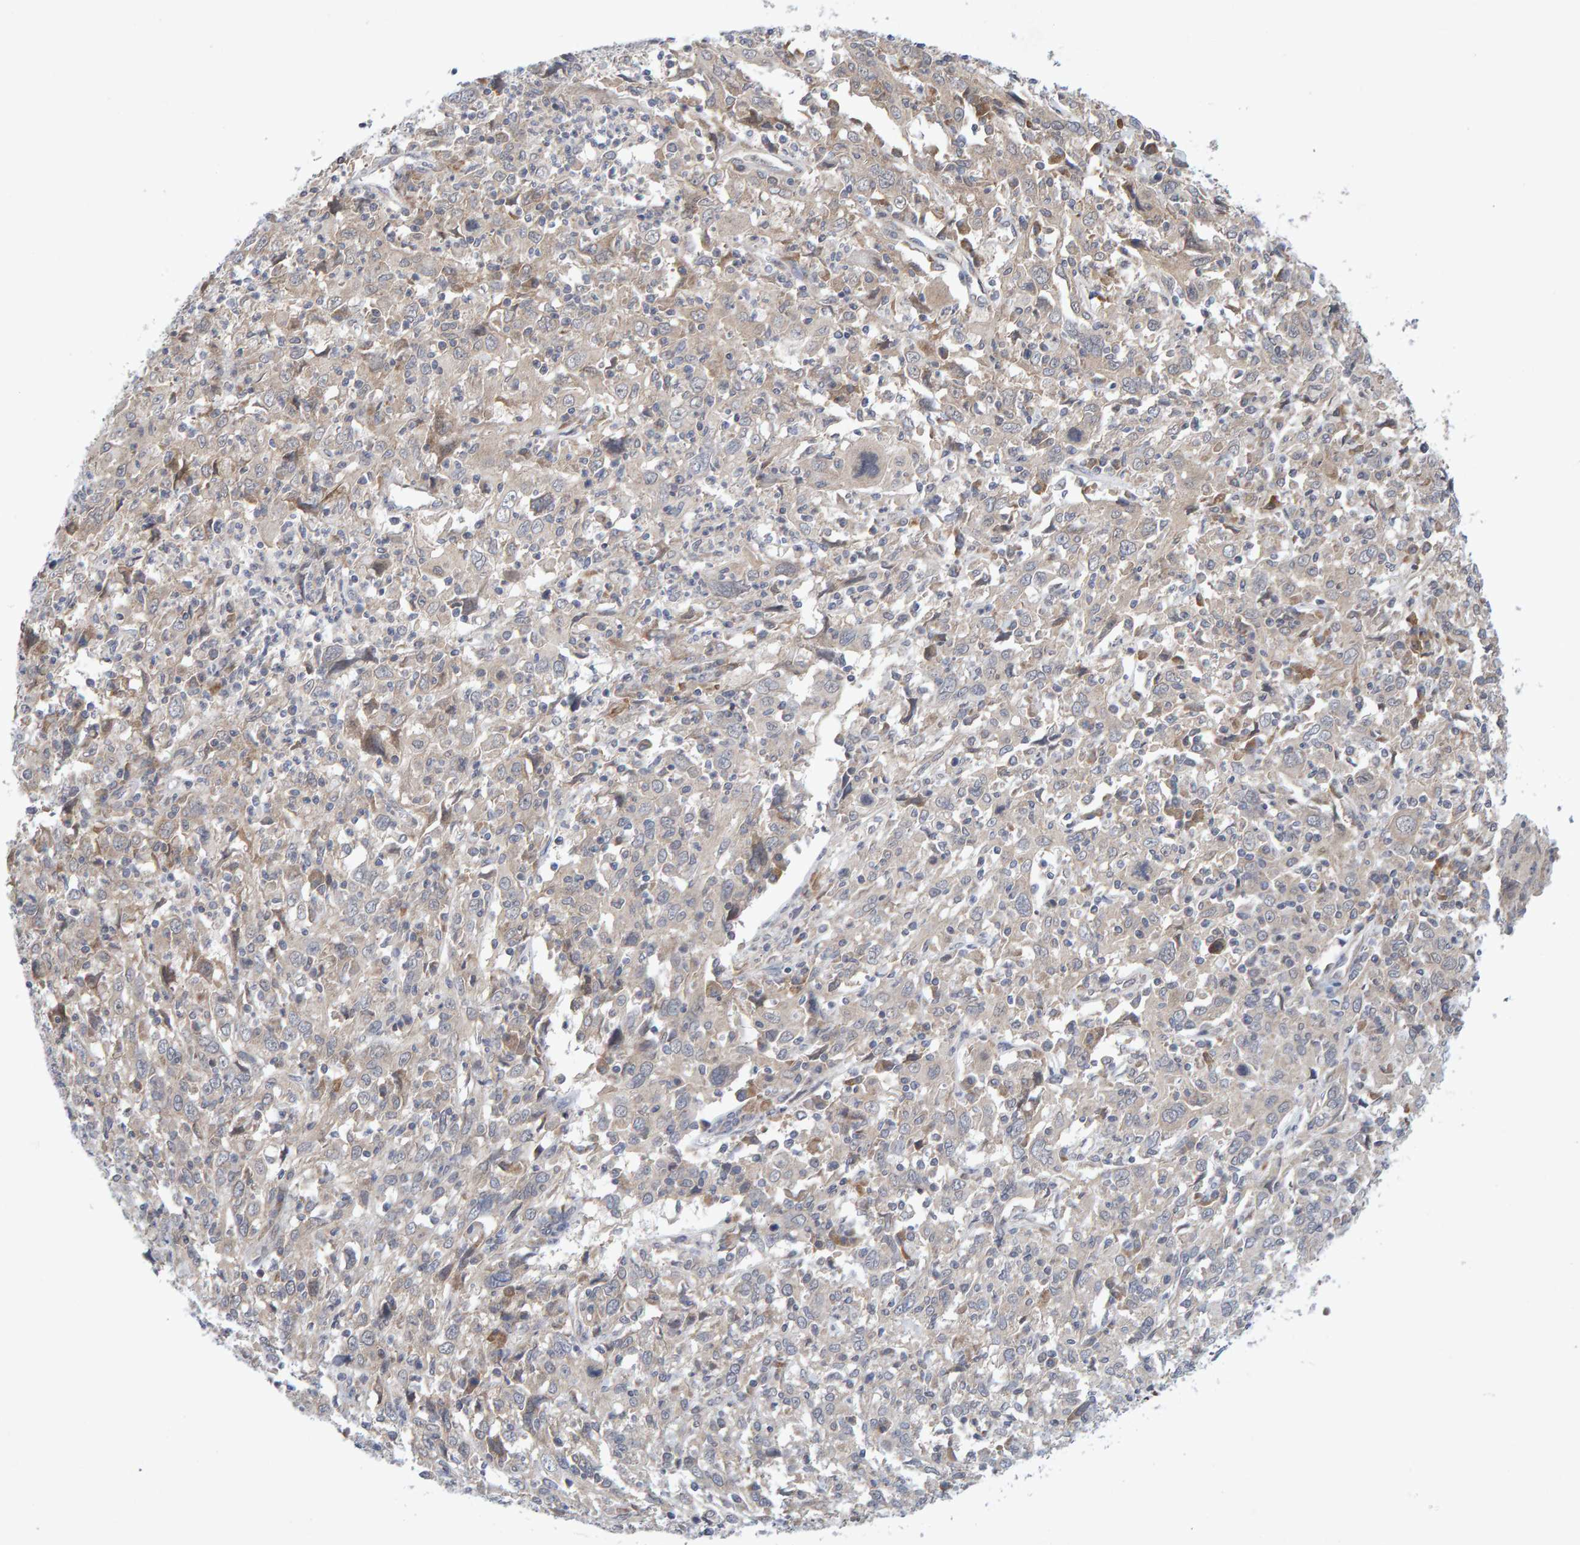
{"staining": {"intensity": "weak", "quantity": "<25%", "location": "cytoplasmic/membranous"}, "tissue": "cervical cancer", "cell_type": "Tumor cells", "image_type": "cancer", "snomed": [{"axis": "morphology", "description": "Squamous cell carcinoma, NOS"}, {"axis": "topography", "description": "Cervix"}], "caption": "Tumor cells are negative for protein expression in human squamous cell carcinoma (cervical).", "gene": "CDH2", "patient": {"sex": "female", "age": 46}}